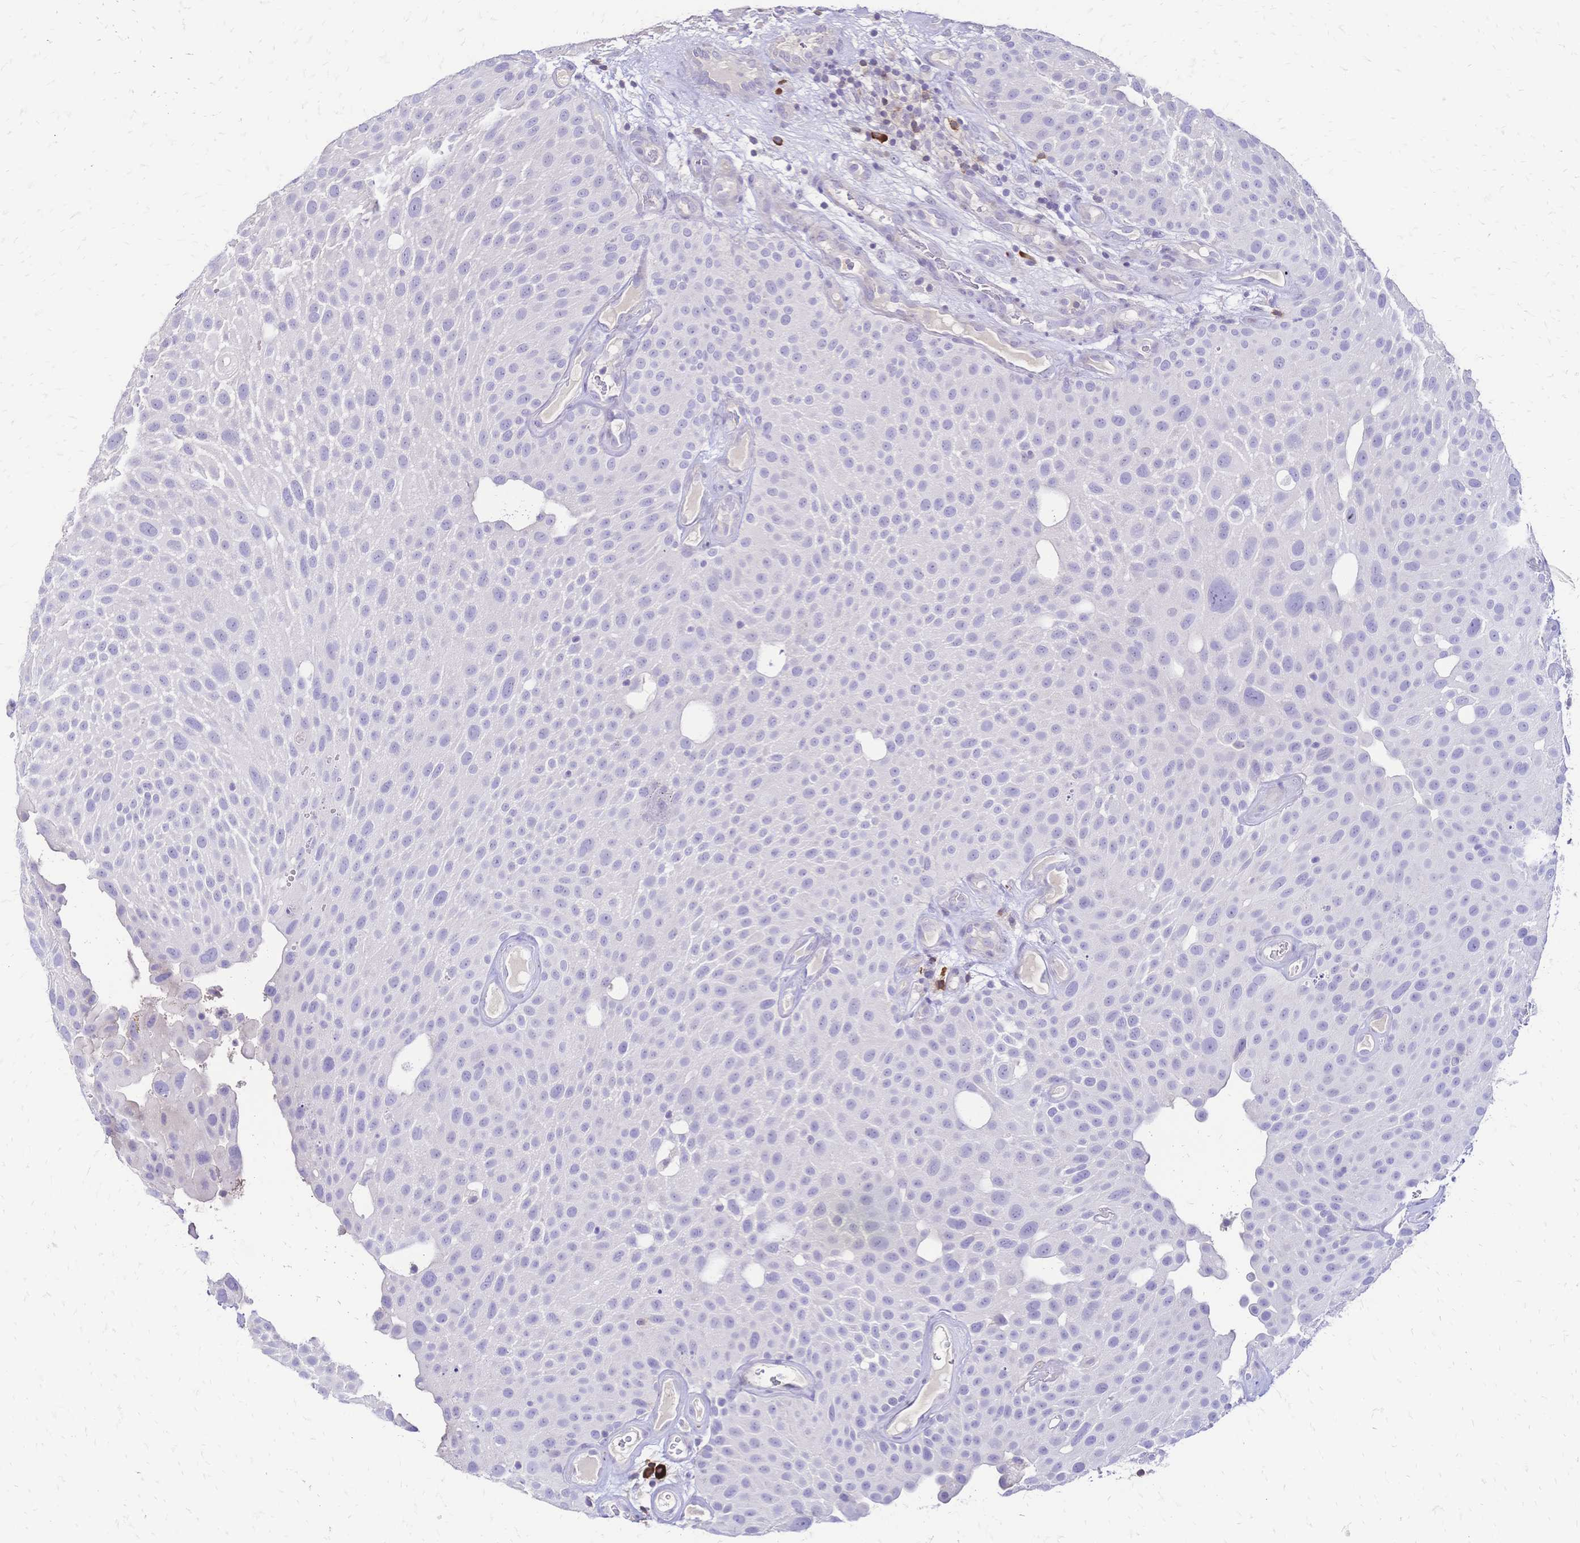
{"staining": {"intensity": "negative", "quantity": "none", "location": "none"}, "tissue": "urothelial cancer", "cell_type": "Tumor cells", "image_type": "cancer", "snomed": [{"axis": "morphology", "description": "Urothelial carcinoma, Low grade"}, {"axis": "topography", "description": "Urinary bladder"}], "caption": "Immunohistochemistry (IHC) histopathology image of neoplastic tissue: human urothelial cancer stained with DAB displays no significant protein staining in tumor cells. Nuclei are stained in blue.", "gene": "IL2RA", "patient": {"sex": "male", "age": 72}}